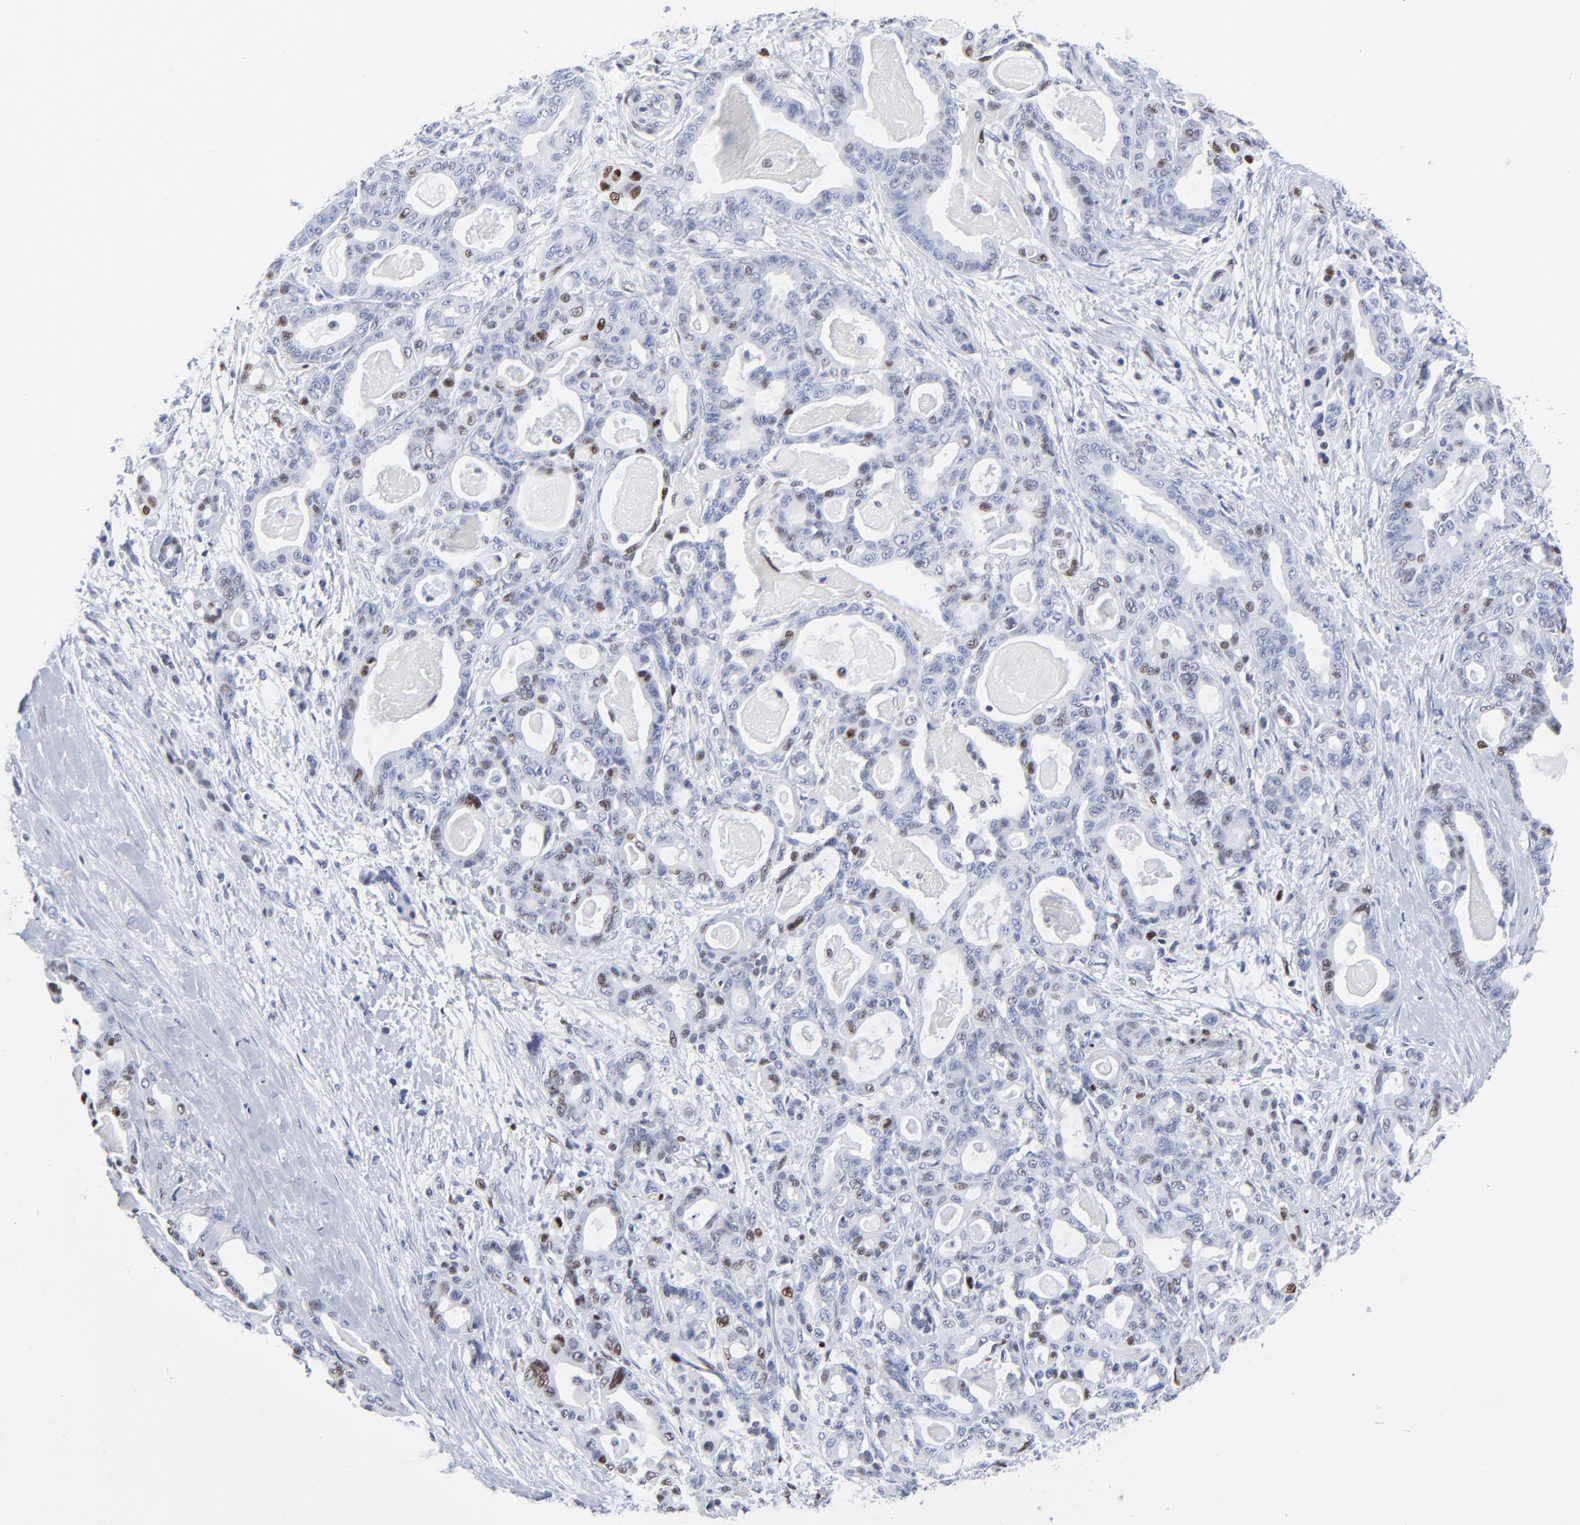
{"staining": {"intensity": "moderate", "quantity": "25%-75%", "location": "nuclear"}, "tissue": "pancreatic cancer", "cell_type": "Tumor cells", "image_type": "cancer", "snomed": [{"axis": "morphology", "description": "Adenocarcinoma, NOS"}, {"axis": "topography", "description": "Pancreas"}], "caption": "Protein staining of pancreatic cancer (adenocarcinoma) tissue demonstrates moderate nuclear expression in about 25%-75% of tumor cells. (Brightfield microscopy of DAB IHC at high magnification).", "gene": "JUN", "patient": {"sex": "male", "age": 63}}